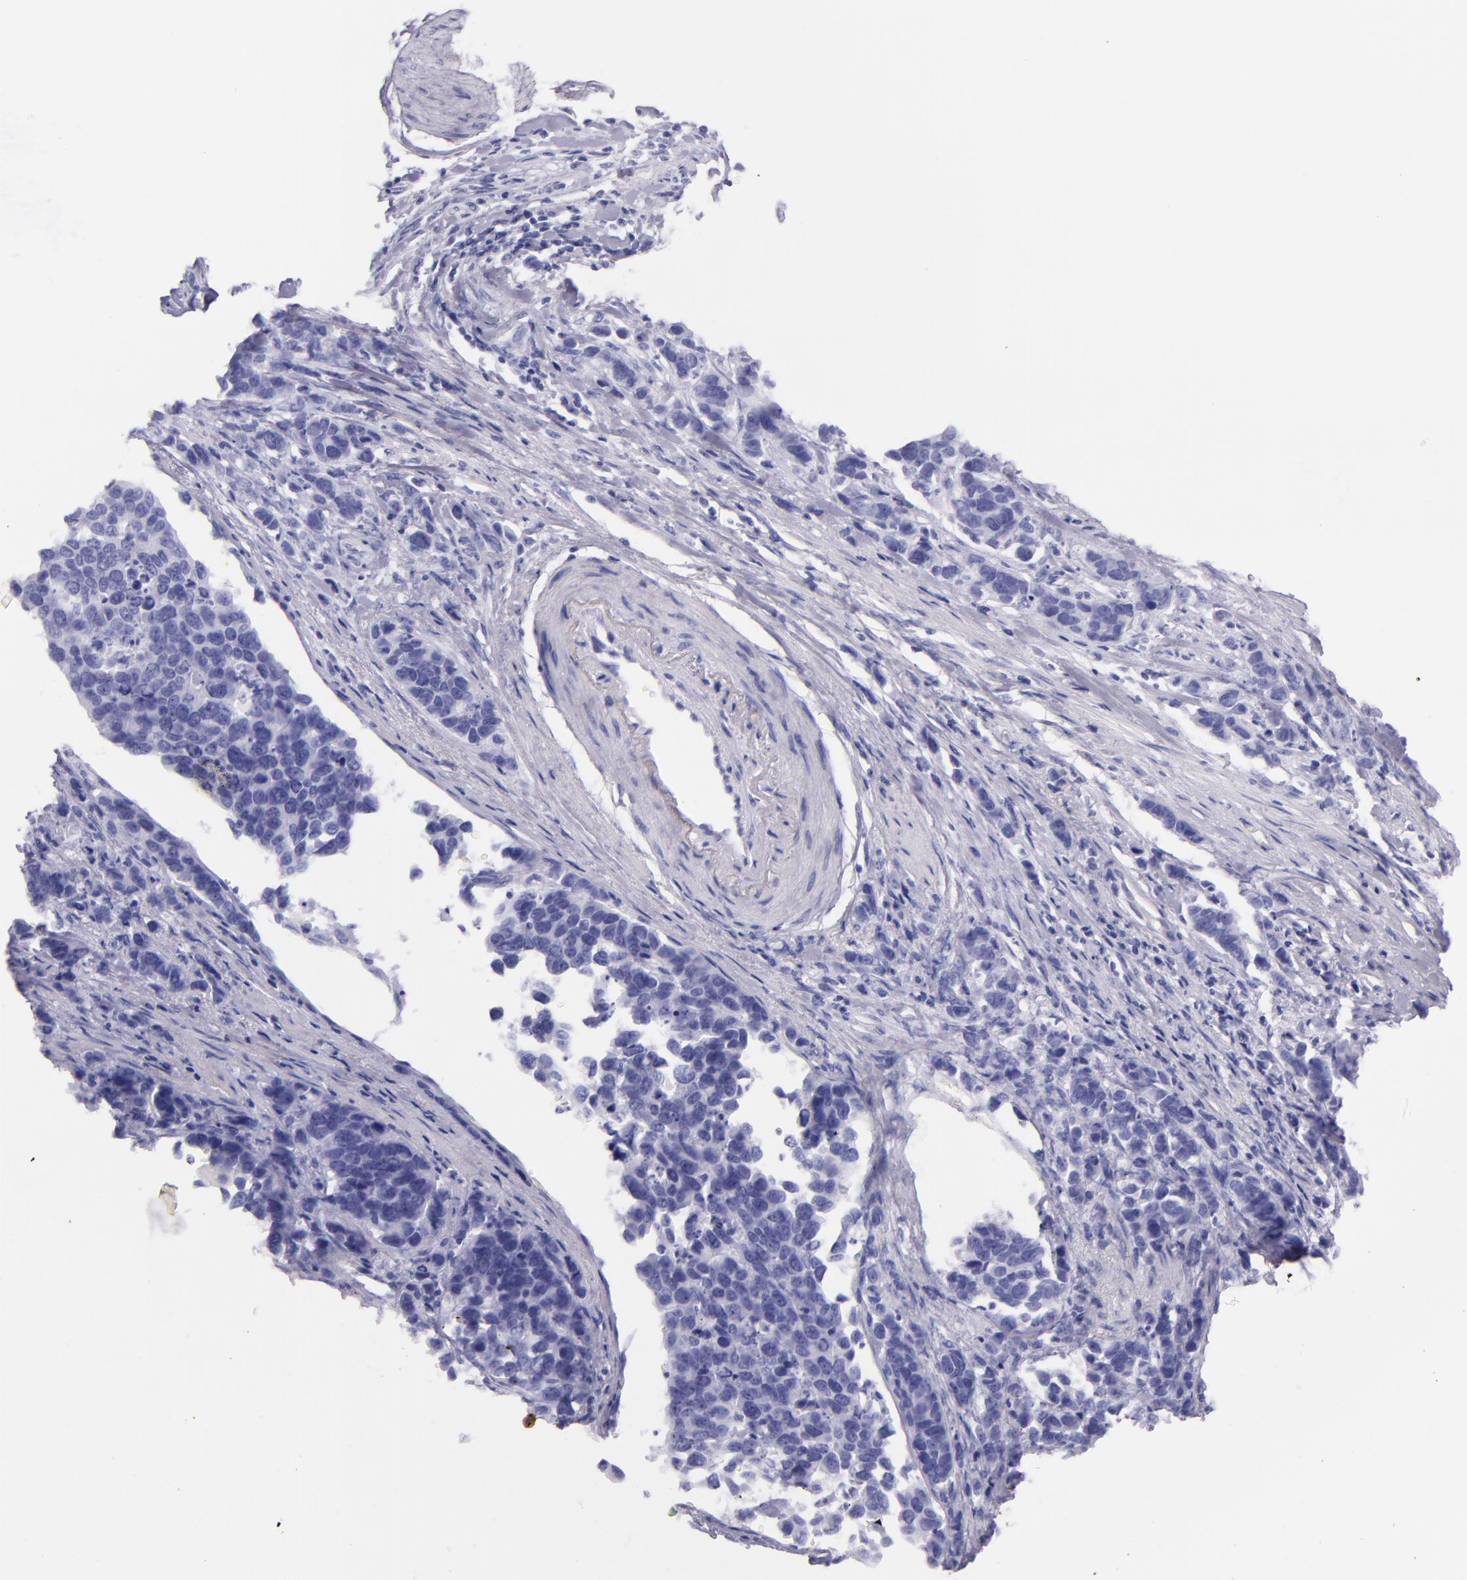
{"staining": {"intensity": "negative", "quantity": "none", "location": "none"}, "tissue": "stomach cancer", "cell_type": "Tumor cells", "image_type": "cancer", "snomed": [{"axis": "morphology", "description": "Adenocarcinoma, NOS"}, {"axis": "topography", "description": "Stomach, upper"}], "caption": "This is a image of immunohistochemistry staining of adenocarcinoma (stomach), which shows no staining in tumor cells. (DAB (3,3'-diaminobenzidine) immunohistochemistry, high magnification).", "gene": "SFTPA2", "patient": {"sex": "male", "age": 71}}